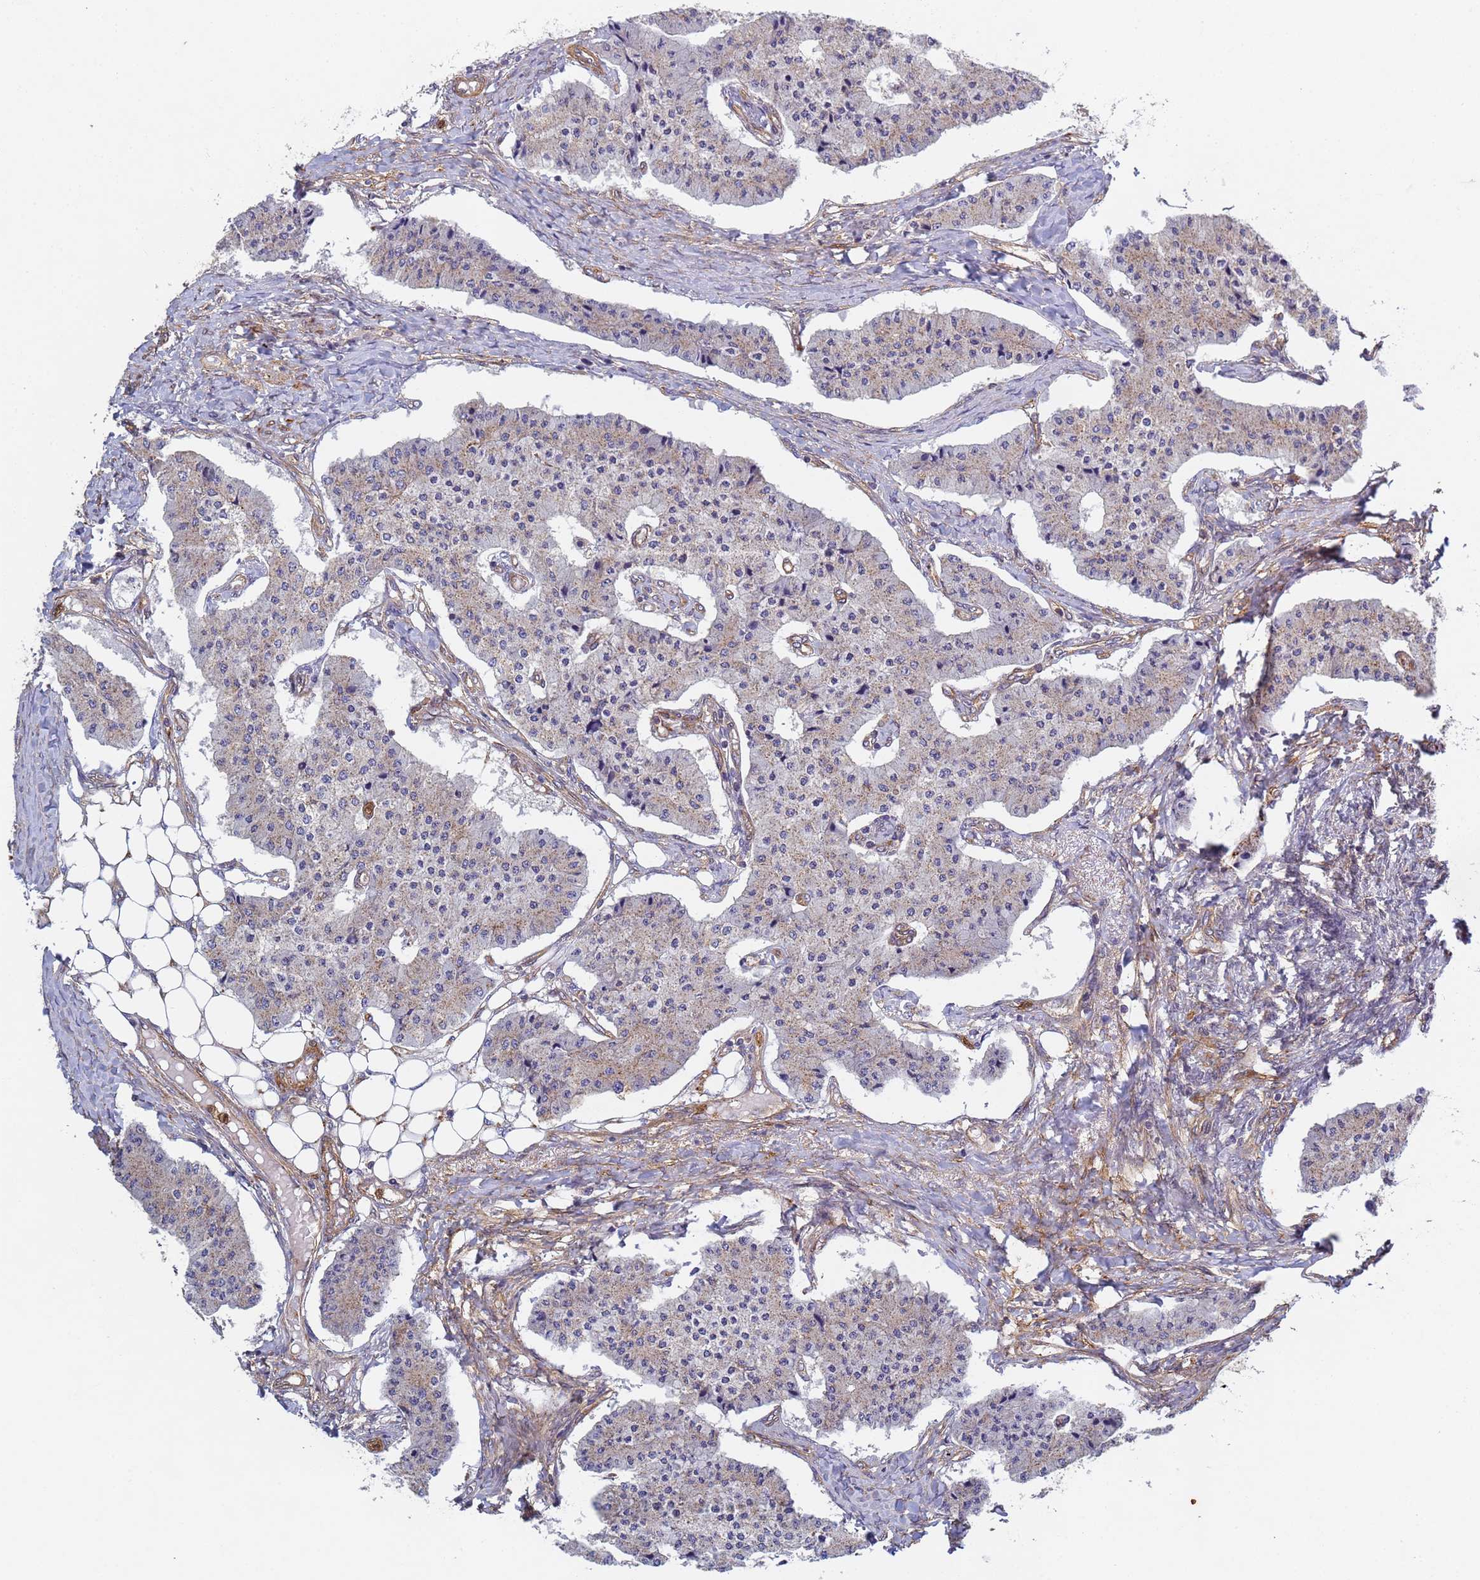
{"staining": {"intensity": "weak", "quantity": "<25%", "location": "cytoplasmic/membranous"}, "tissue": "carcinoid", "cell_type": "Tumor cells", "image_type": "cancer", "snomed": [{"axis": "morphology", "description": "Carcinoid, malignant, NOS"}, {"axis": "topography", "description": "Colon"}], "caption": "High power microscopy image of an immunohistochemistry micrograph of carcinoid, revealing no significant positivity in tumor cells.", "gene": "C8orf34", "patient": {"sex": "female", "age": 52}}